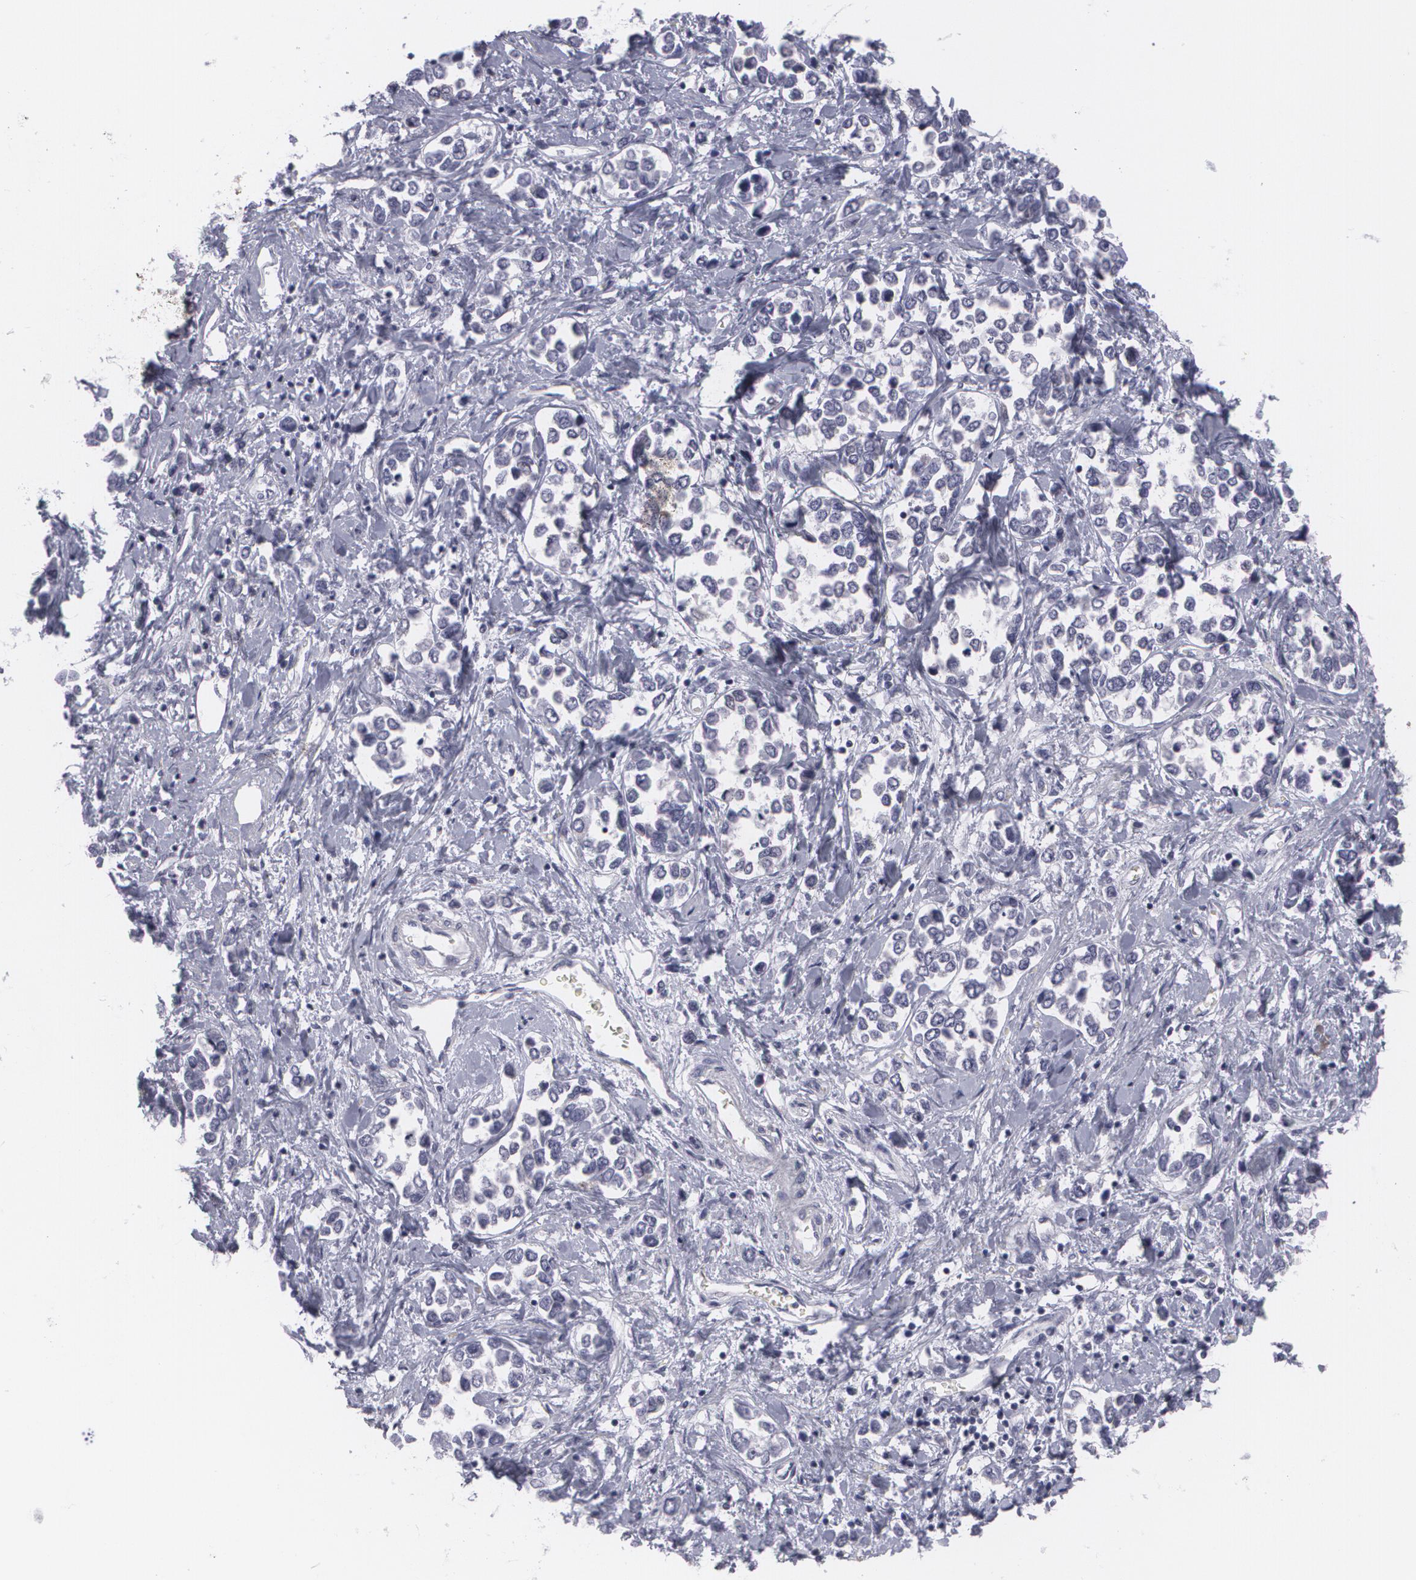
{"staining": {"intensity": "negative", "quantity": "none", "location": "none"}, "tissue": "stomach cancer", "cell_type": "Tumor cells", "image_type": "cancer", "snomed": [{"axis": "morphology", "description": "Adenocarcinoma, NOS"}, {"axis": "topography", "description": "Stomach, upper"}], "caption": "Immunohistochemistry photomicrograph of neoplastic tissue: human stomach cancer (adenocarcinoma) stained with DAB reveals no significant protein positivity in tumor cells.", "gene": "MBNL3", "patient": {"sex": "male", "age": 76}}